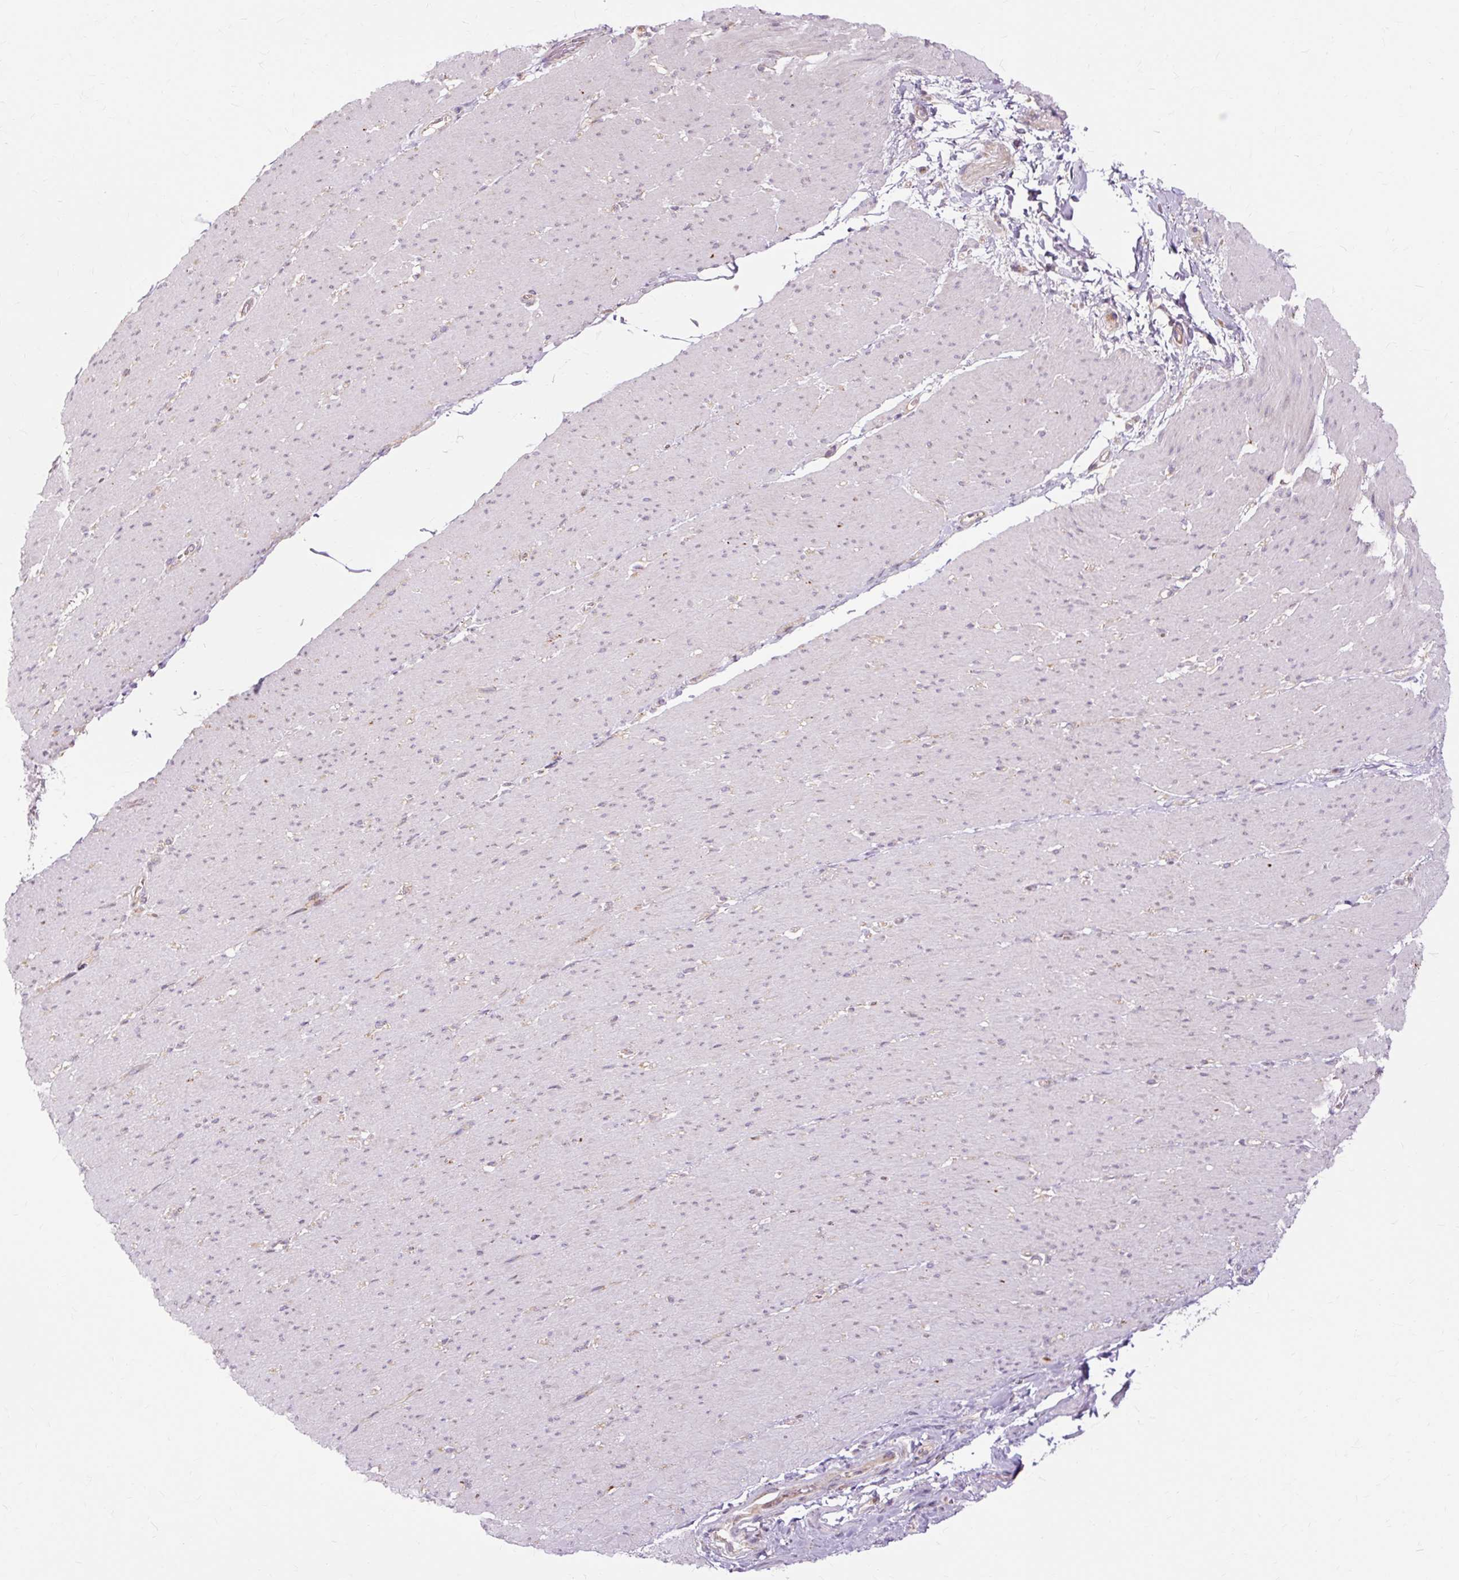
{"staining": {"intensity": "negative", "quantity": "none", "location": "none"}, "tissue": "smooth muscle", "cell_type": "Smooth muscle cells", "image_type": "normal", "snomed": [{"axis": "morphology", "description": "Normal tissue, NOS"}, {"axis": "topography", "description": "Smooth muscle"}, {"axis": "topography", "description": "Rectum"}], "caption": "Smooth muscle cells are negative for protein expression in benign human smooth muscle. (IHC, brightfield microscopy, high magnification).", "gene": "PDZD2", "patient": {"sex": "male", "age": 53}}